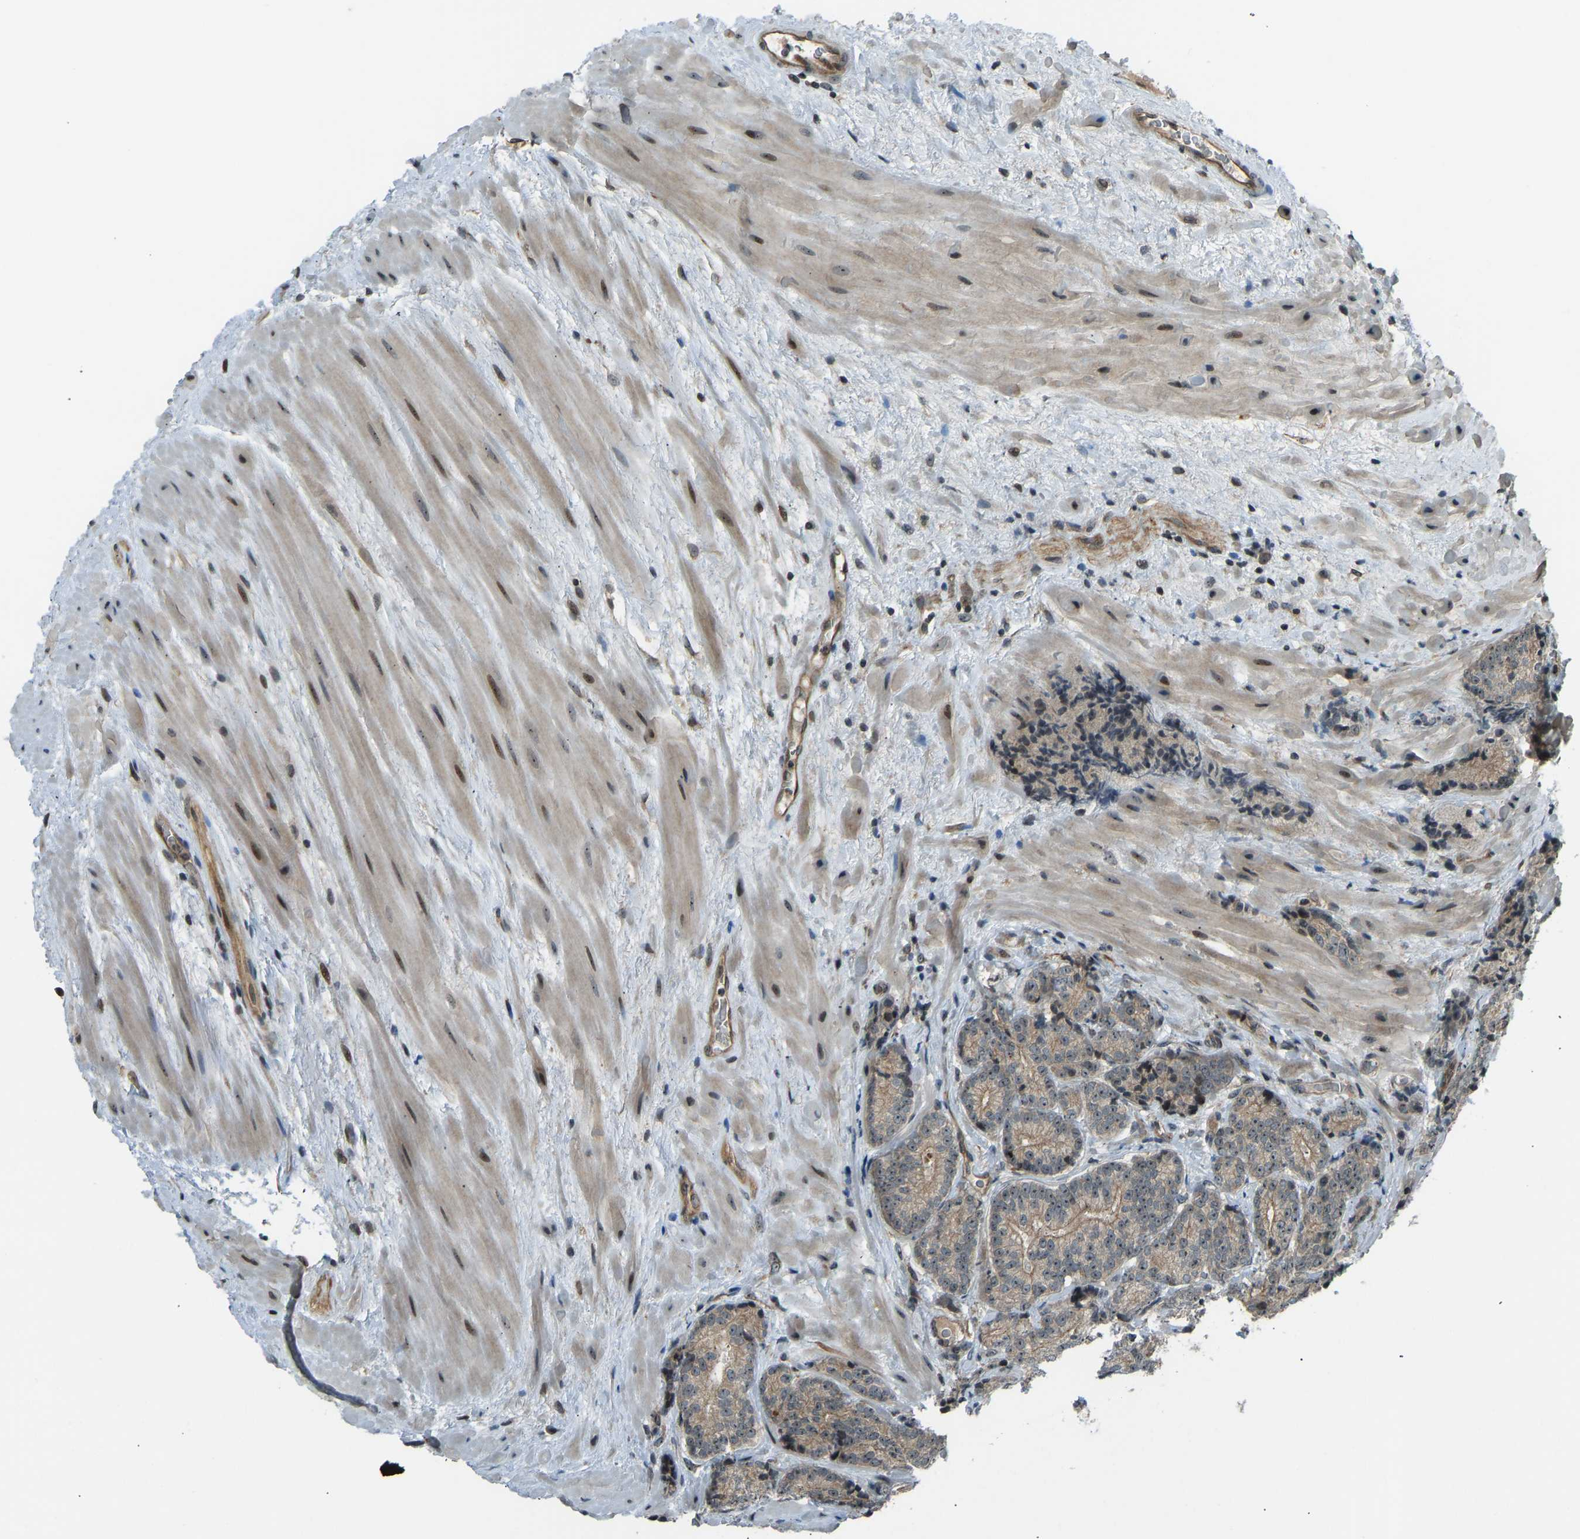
{"staining": {"intensity": "moderate", "quantity": ">75%", "location": "cytoplasmic/membranous"}, "tissue": "prostate cancer", "cell_type": "Tumor cells", "image_type": "cancer", "snomed": [{"axis": "morphology", "description": "Adenocarcinoma, High grade"}, {"axis": "topography", "description": "Prostate"}], "caption": "Immunohistochemistry of prostate cancer shows medium levels of moderate cytoplasmic/membranous staining in approximately >75% of tumor cells.", "gene": "SVOPL", "patient": {"sex": "male", "age": 61}}